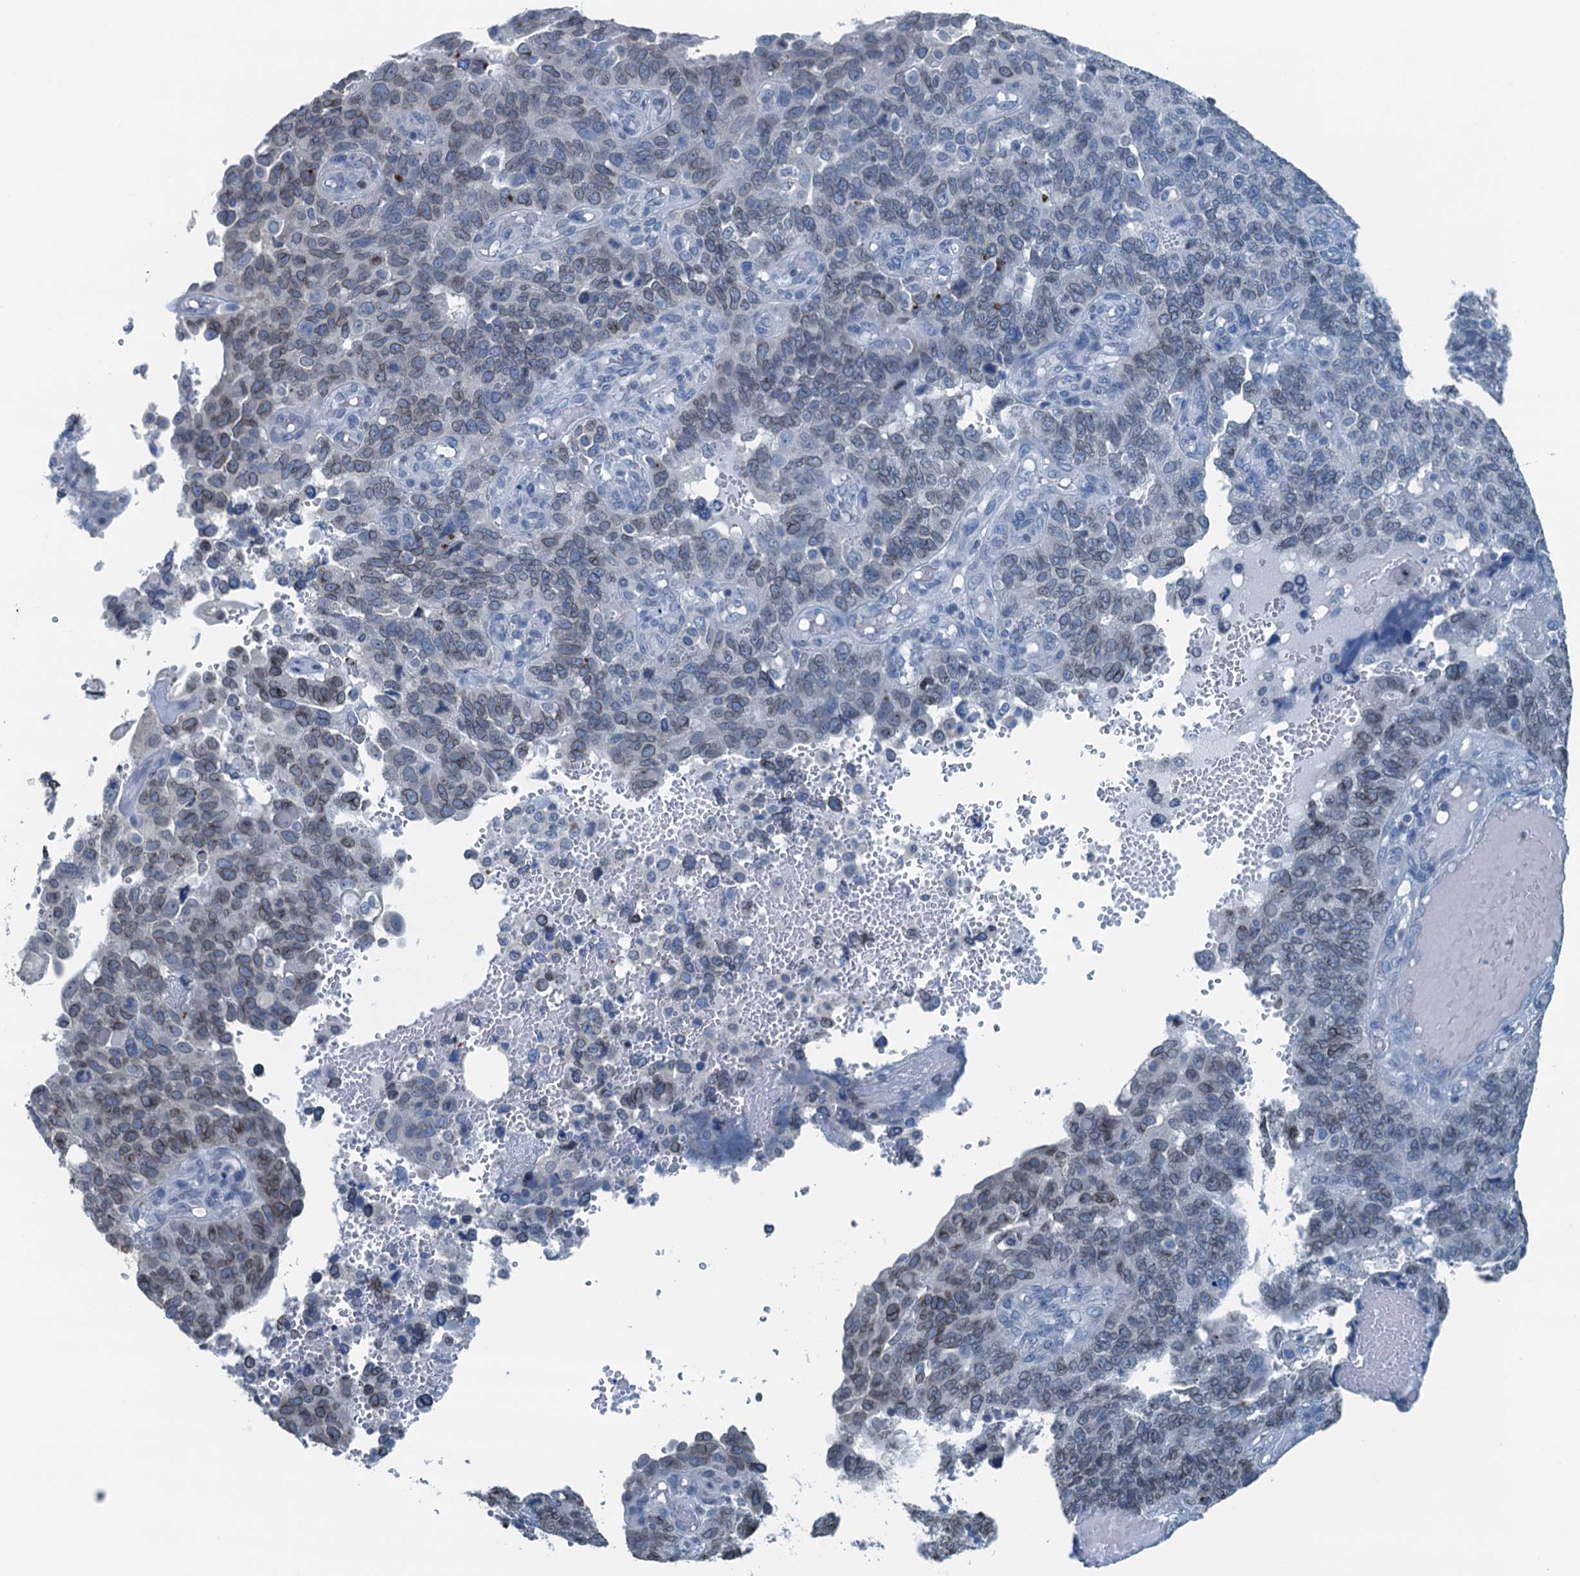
{"staining": {"intensity": "weak", "quantity": "25%-75%", "location": "cytoplasmic/membranous,nuclear"}, "tissue": "endometrial cancer", "cell_type": "Tumor cells", "image_type": "cancer", "snomed": [{"axis": "morphology", "description": "Adenocarcinoma, NOS"}, {"axis": "topography", "description": "Endometrium"}], "caption": "The histopathology image shows staining of endometrial adenocarcinoma, revealing weak cytoplasmic/membranous and nuclear protein expression (brown color) within tumor cells. (DAB (3,3'-diaminobenzidine) IHC, brown staining for protein, blue staining for nuclei).", "gene": "C11orf54", "patient": {"sex": "female", "age": 66}}